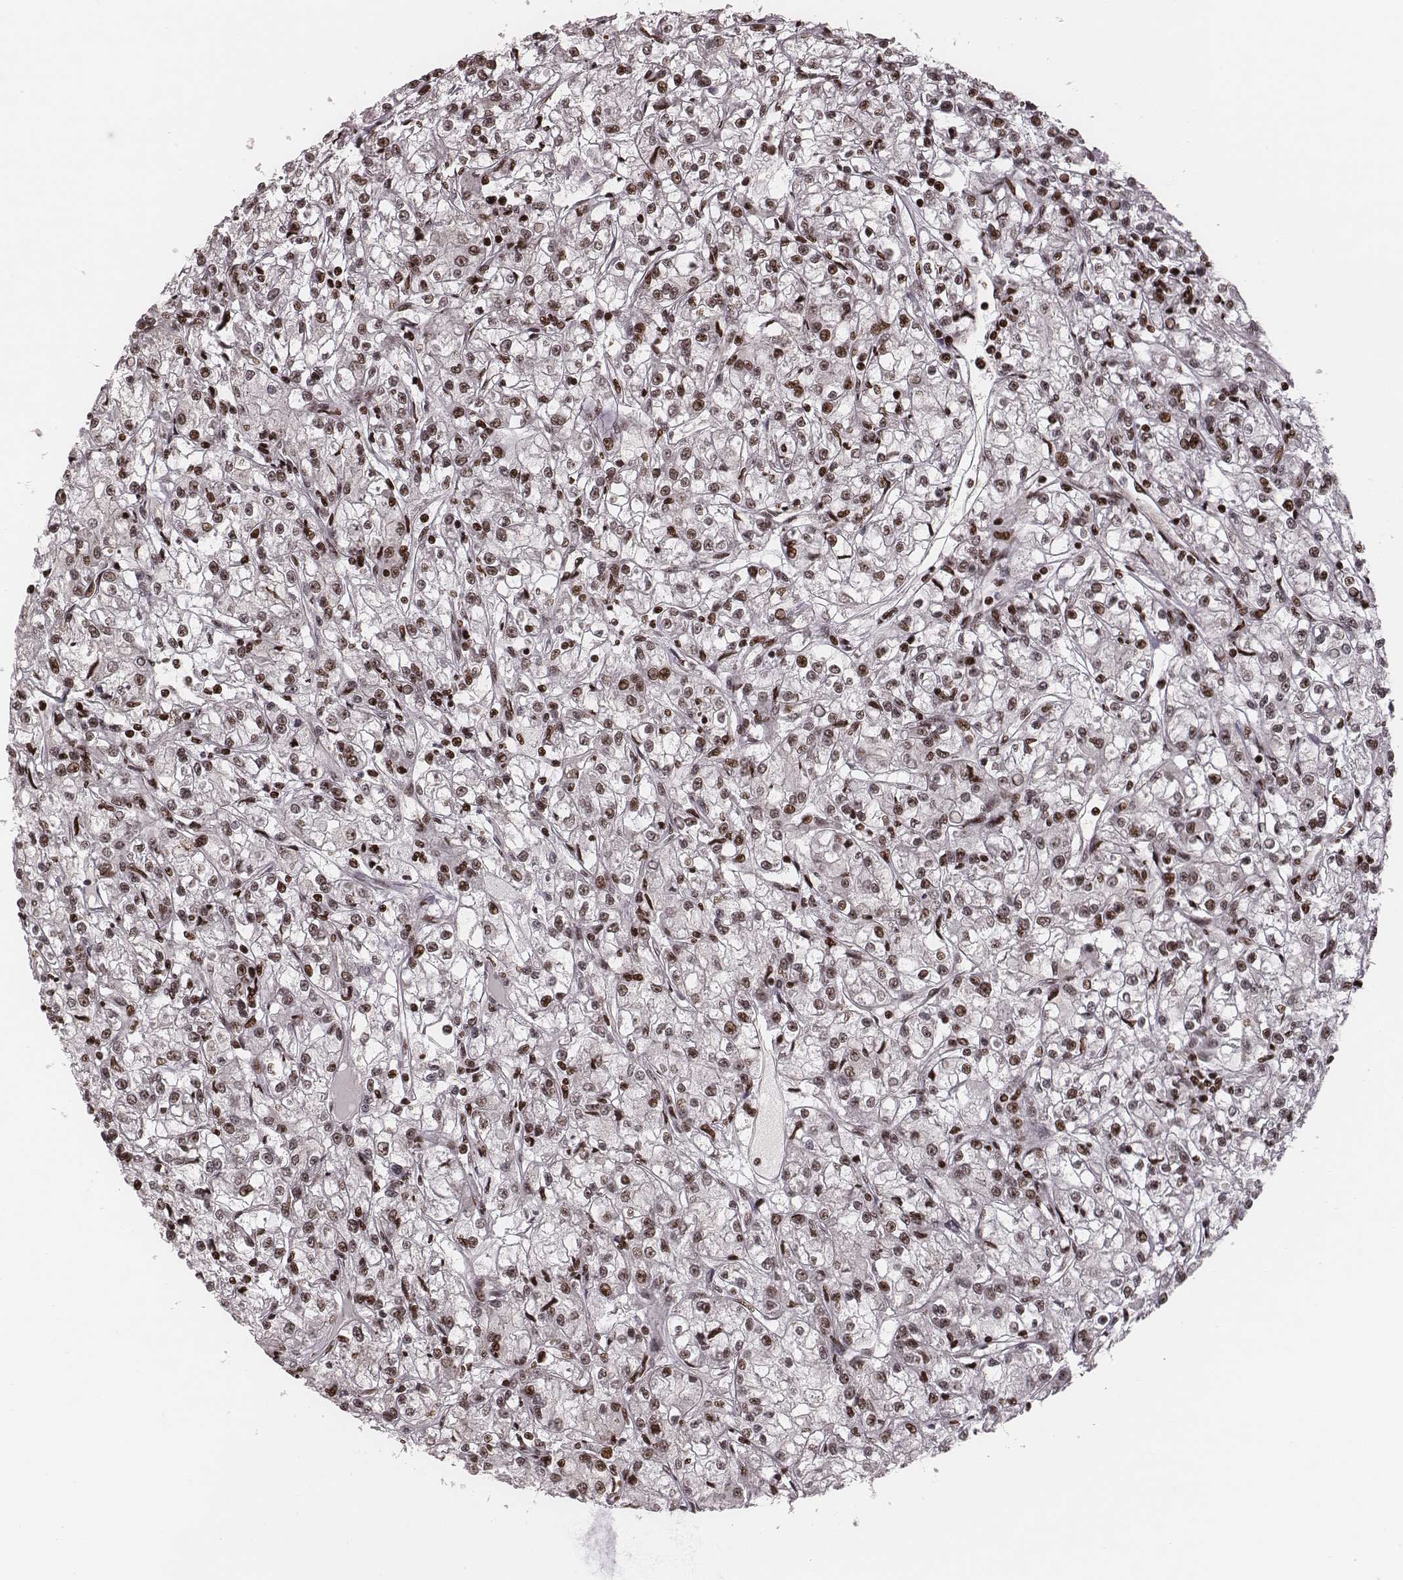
{"staining": {"intensity": "weak", "quantity": "25%-75%", "location": "nuclear"}, "tissue": "renal cancer", "cell_type": "Tumor cells", "image_type": "cancer", "snomed": [{"axis": "morphology", "description": "Adenocarcinoma, NOS"}, {"axis": "topography", "description": "Kidney"}], "caption": "Immunohistochemistry (IHC) micrograph of adenocarcinoma (renal) stained for a protein (brown), which exhibits low levels of weak nuclear positivity in approximately 25%-75% of tumor cells.", "gene": "VRK3", "patient": {"sex": "female", "age": 59}}